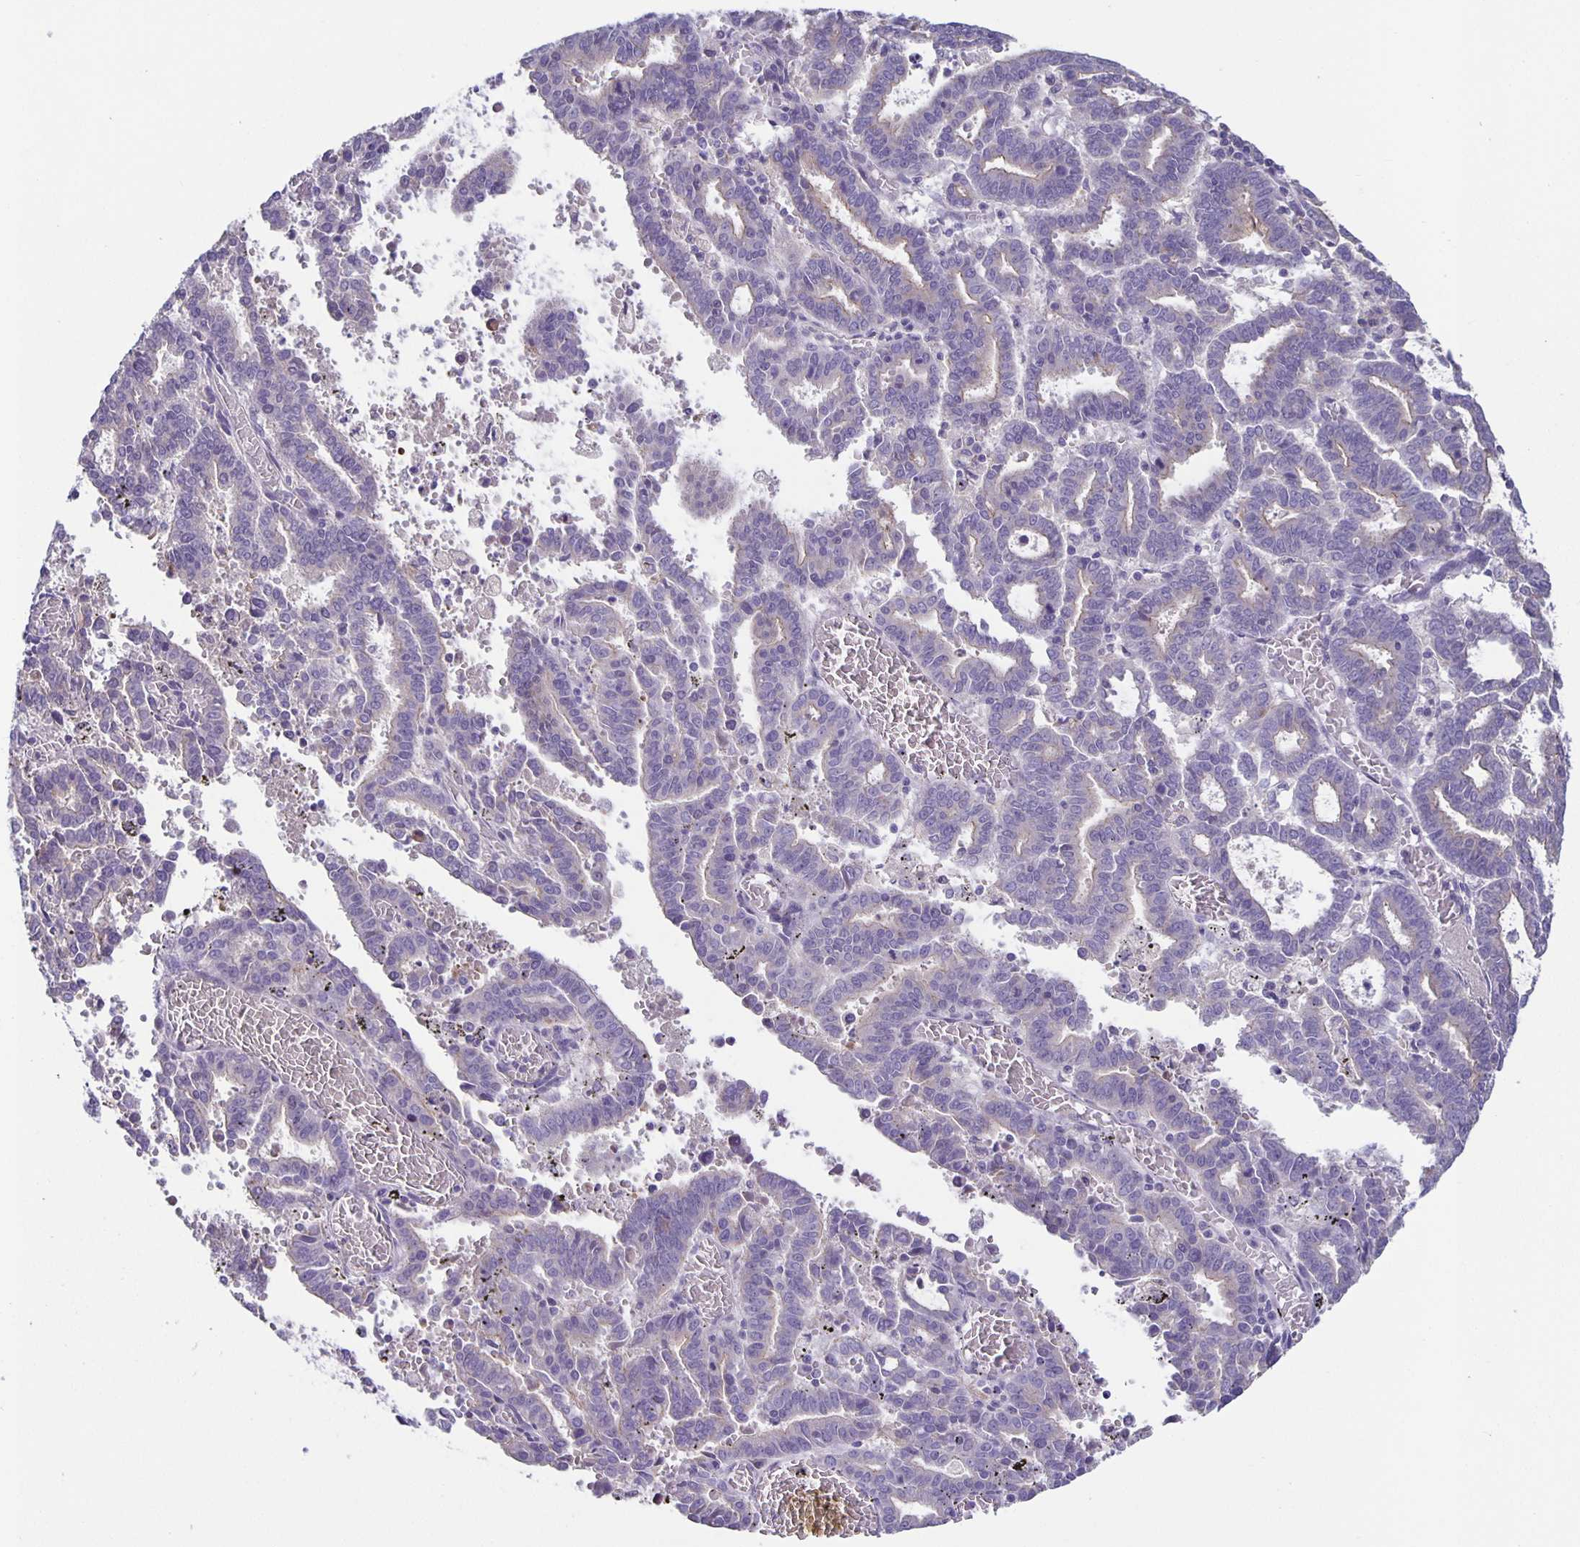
{"staining": {"intensity": "negative", "quantity": "none", "location": "none"}, "tissue": "endometrial cancer", "cell_type": "Tumor cells", "image_type": "cancer", "snomed": [{"axis": "morphology", "description": "Adenocarcinoma, NOS"}, {"axis": "topography", "description": "Uterus"}], "caption": "High power microscopy image of an immunohistochemistry photomicrograph of endometrial cancer (adenocarcinoma), revealing no significant positivity in tumor cells.", "gene": "PTPN3", "patient": {"sex": "female", "age": 83}}